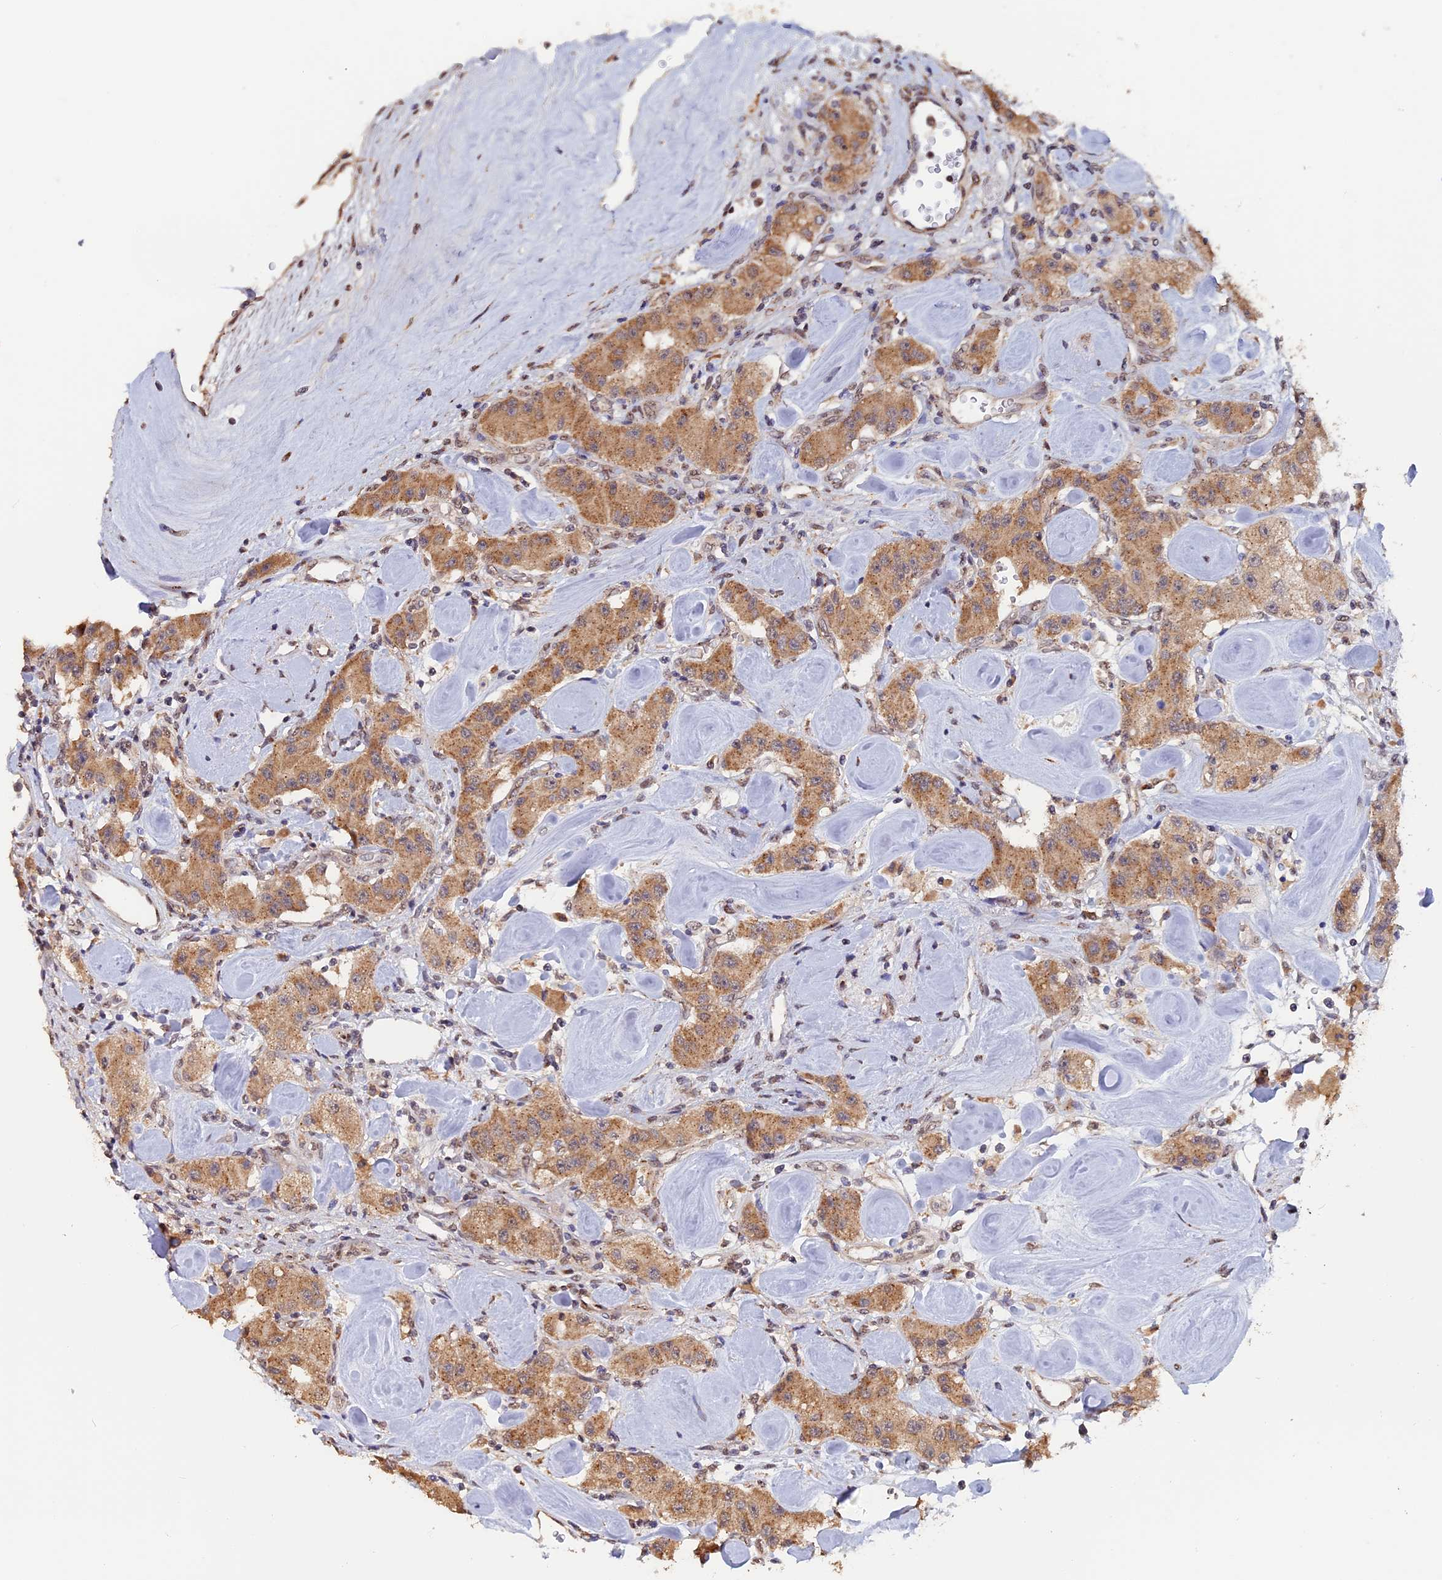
{"staining": {"intensity": "moderate", "quantity": ">75%", "location": "cytoplasmic/membranous"}, "tissue": "carcinoid", "cell_type": "Tumor cells", "image_type": "cancer", "snomed": [{"axis": "morphology", "description": "Carcinoid, malignant, NOS"}, {"axis": "topography", "description": "Pancreas"}], "caption": "Malignant carcinoid stained with a protein marker shows moderate staining in tumor cells.", "gene": "PIGQ", "patient": {"sex": "male", "age": 41}}